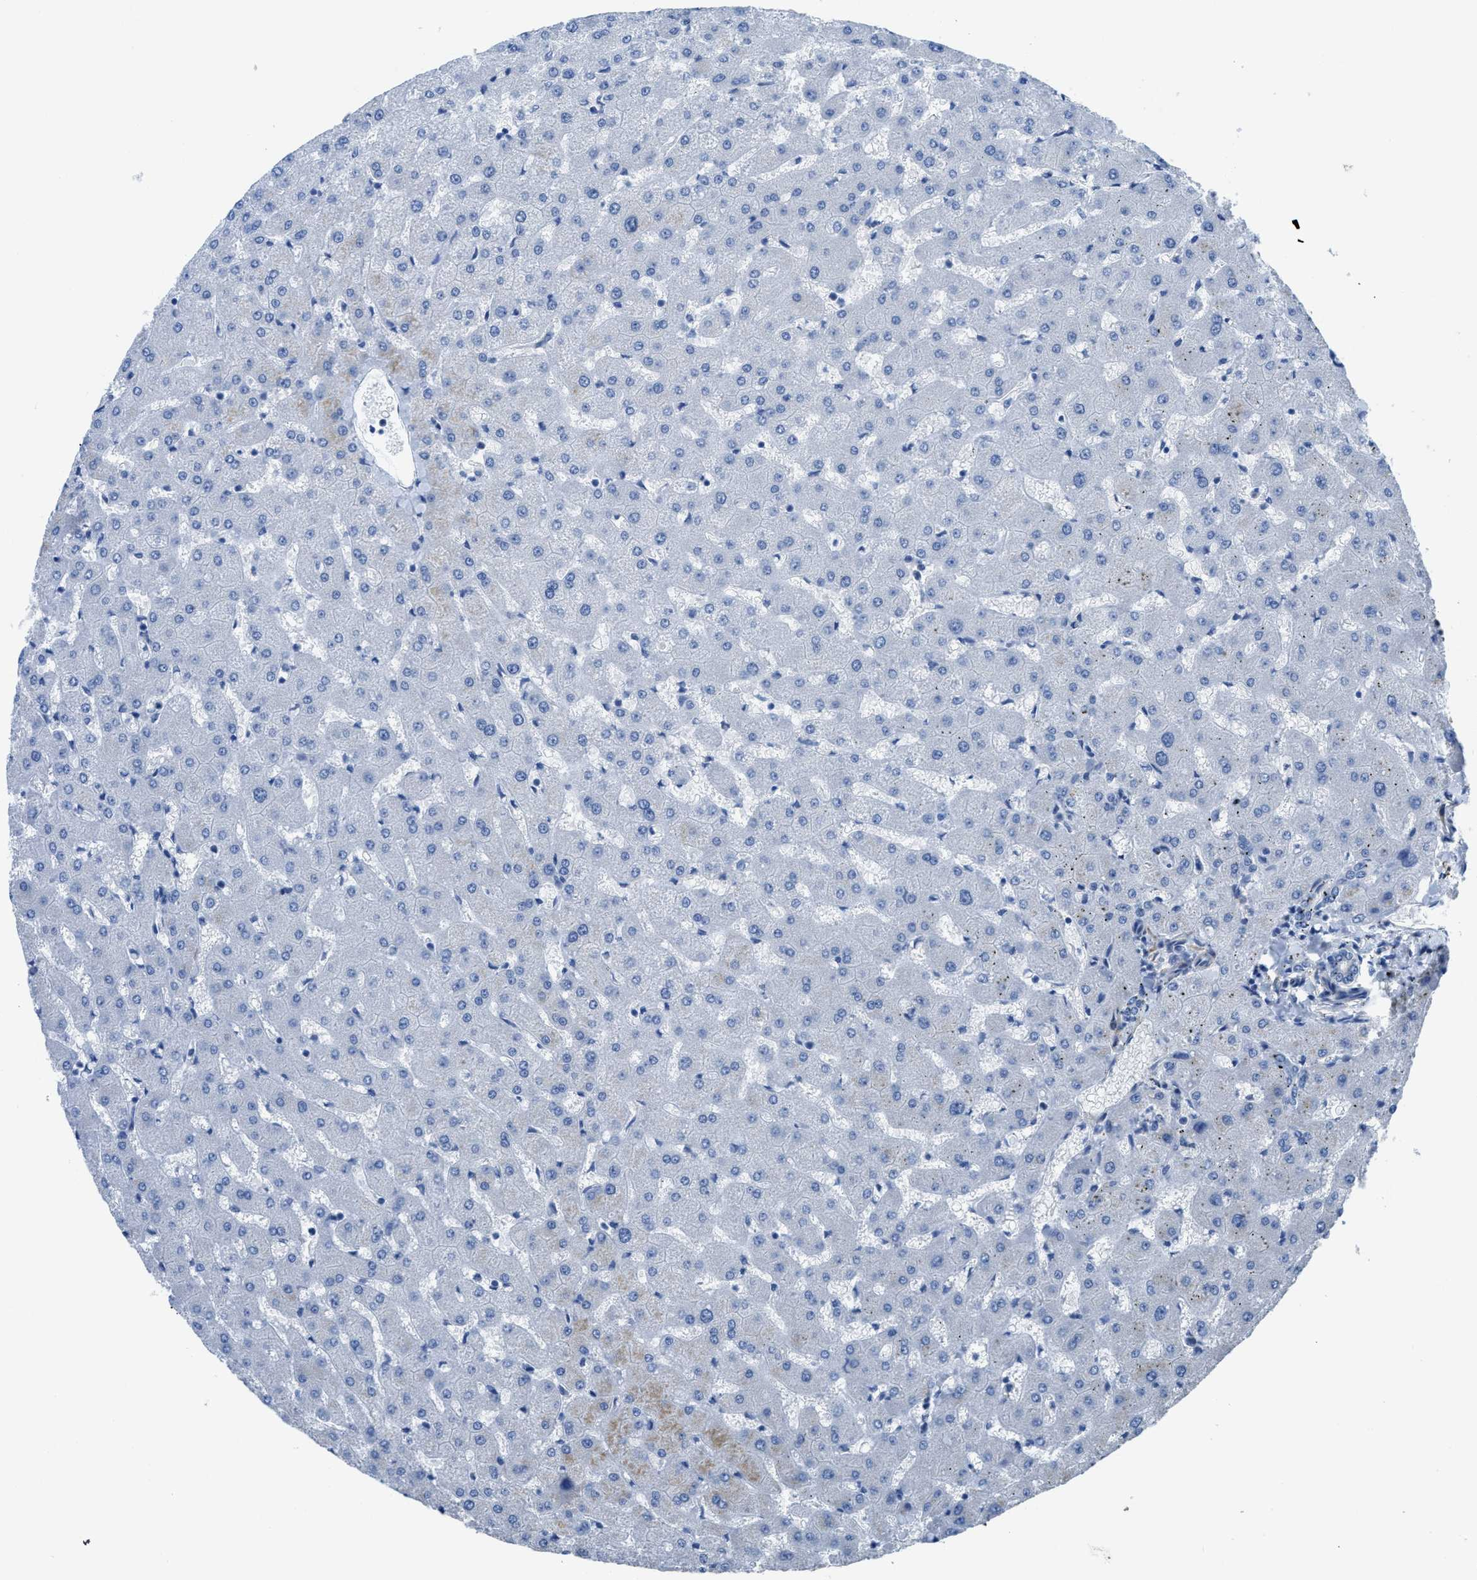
{"staining": {"intensity": "negative", "quantity": "none", "location": "none"}, "tissue": "liver", "cell_type": "Cholangiocytes", "image_type": "normal", "snomed": [{"axis": "morphology", "description": "Normal tissue, NOS"}, {"axis": "topography", "description": "Liver"}], "caption": "Immunohistochemistry histopathology image of normal liver stained for a protein (brown), which demonstrates no expression in cholangiocytes. Brightfield microscopy of immunohistochemistry stained with DAB (3,3'-diaminobenzidine) (brown) and hematoxylin (blue), captured at high magnification.", "gene": "ZSWIM5", "patient": {"sex": "female", "age": 63}}